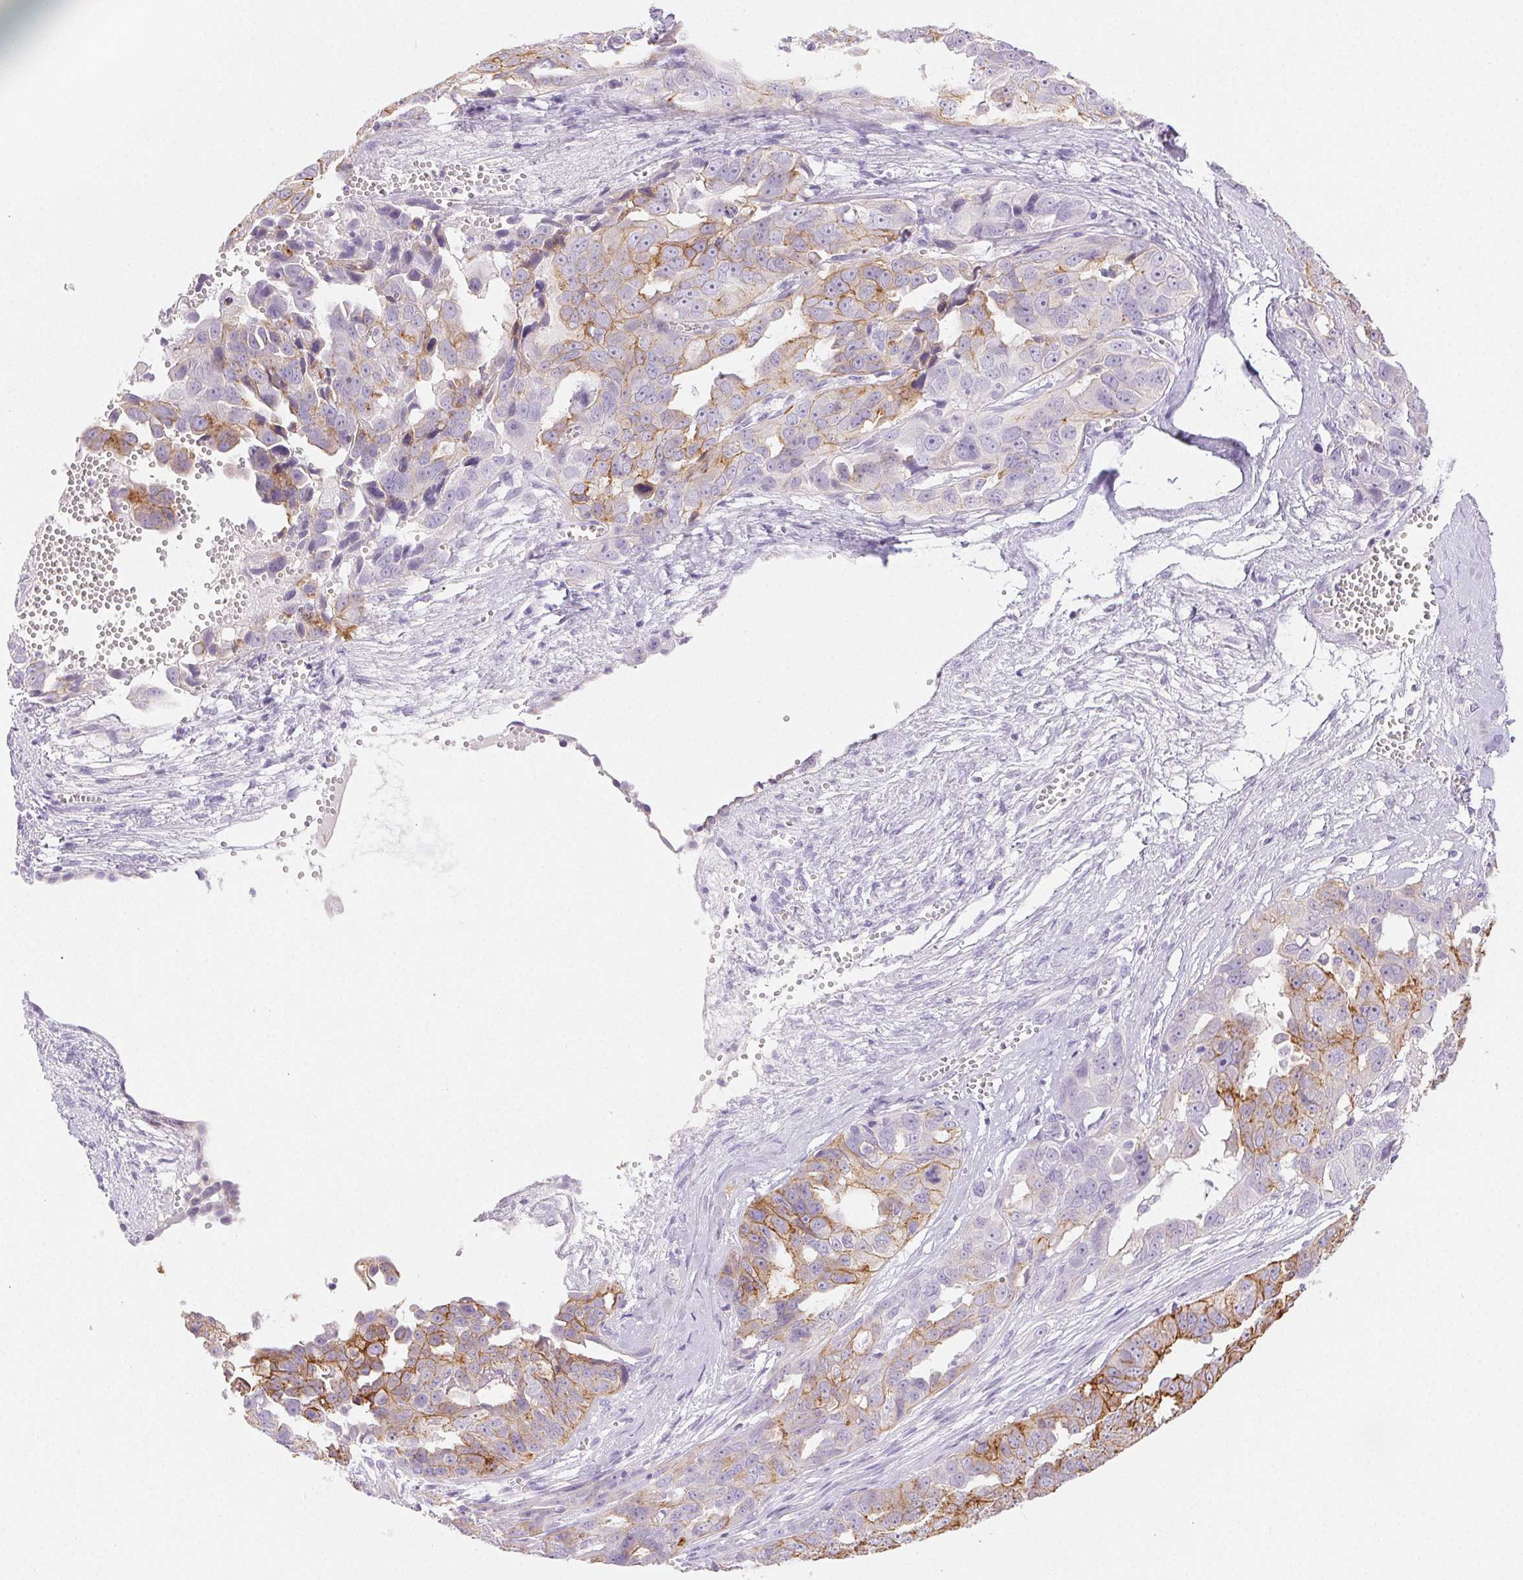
{"staining": {"intensity": "strong", "quantity": "25%-75%", "location": "cytoplasmic/membranous"}, "tissue": "ovarian cancer", "cell_type": "Tumor cells", "image_type": "cancer", "snomed": [{"axis": "morphology", "description": "Carcinoma, endometroid"}, {"axis": "topography", "description": "Ovary"}], "caption": "This micrograph reveals immunohistochemistry staining of human ovarian endometroid carcinoma, with high strong cytoplasmic/membranous expression in about 25%-75% of tumor cells.", "gene": "CLDN16", "patient": {"sex": "female", "age": 70}}